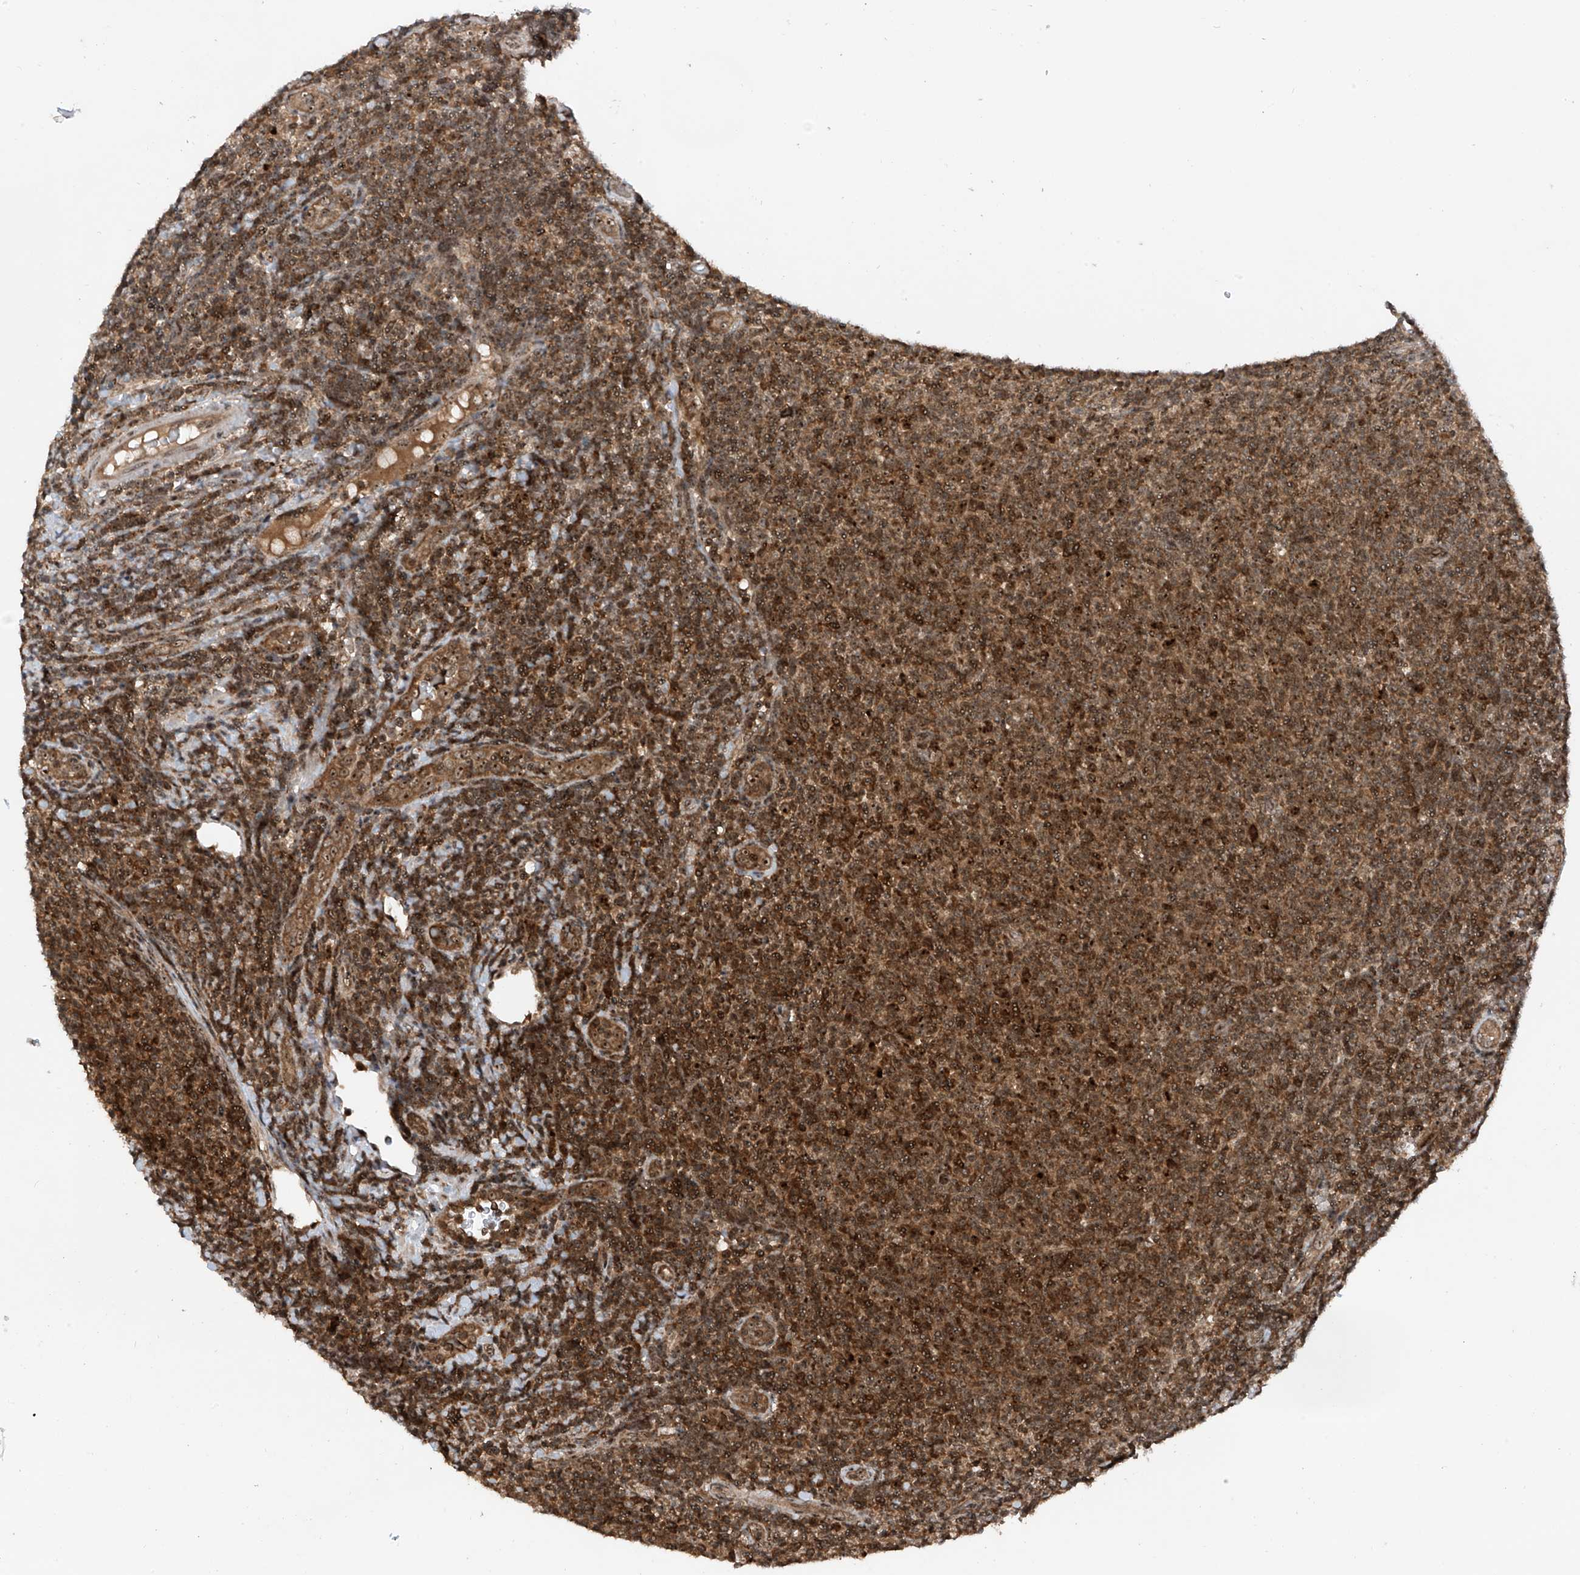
{"staining": {"intensity": "strong", "quantity": ">75%", "location": "cytoplasmic/membranous"}, "tissue": "lymphoma", "cell_type": "Tumor cells", "image_type": "cancer", "snomed": [{"axis": "morphology", "description": "Malignant lymphoma, non-Hodgkin's type, Low grade"}, {"axis": "topography", "description": "Lymph node"}], "caption": "IHC (DAB) staining of malignant lymphoma, non-Hodgkin's type (low-grade) demonstrates strong cytoplasmic/membranous protein expression in approximately >75% of tumor cells. The staining was performed using DAB (3,3'-diaminobenzidine), with brown indicating positive protein expression. Nuclei are stained blue with hematoxylin.", "gene": "C1orf131", "patient": {"sex": "male", "age": 66}}